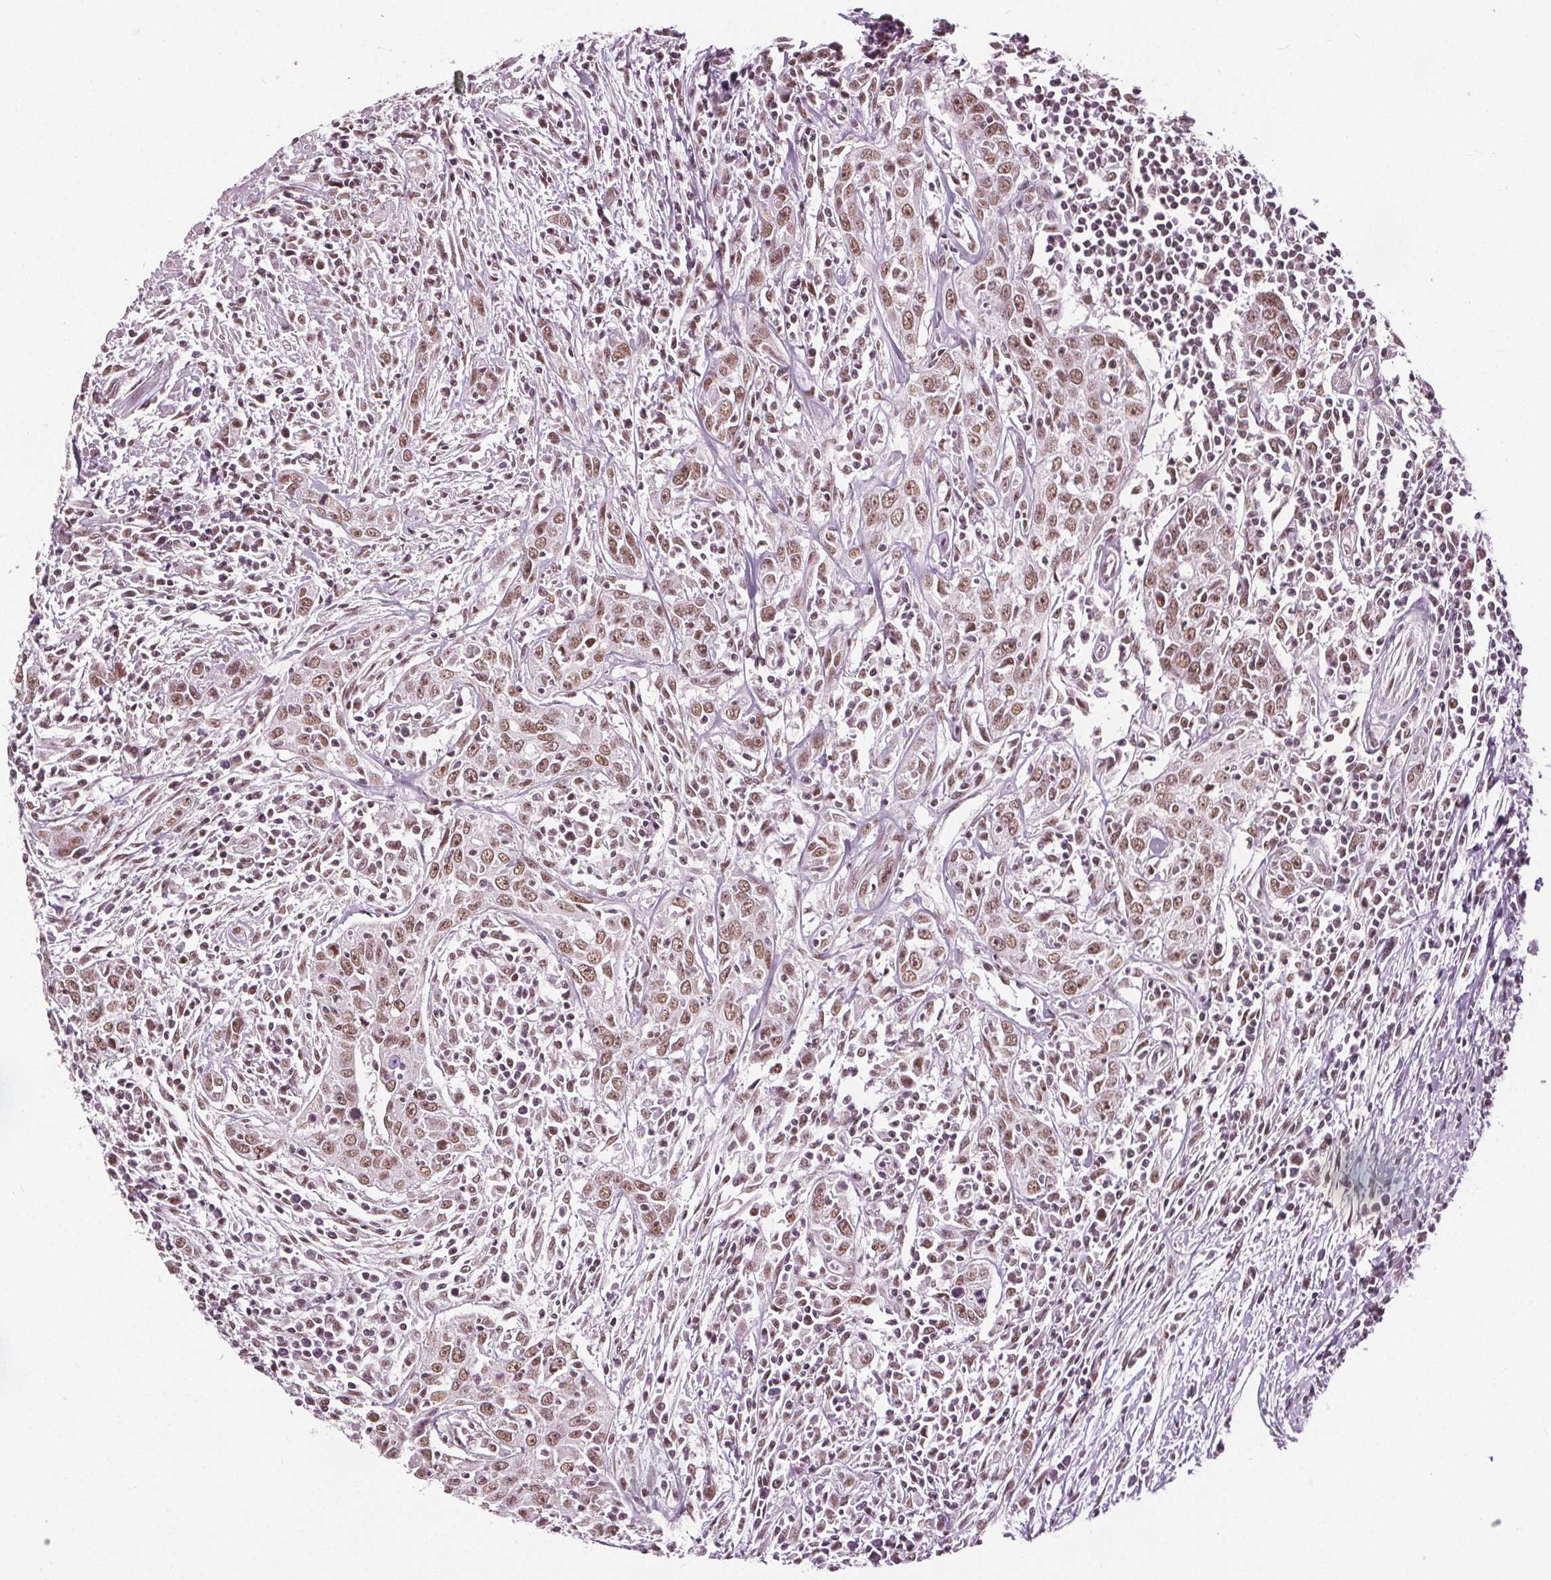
{"staining": {"intensity": "moderate", "quantity": ">75%", "location": "nuclear"}, "tissue": "urothelial cancer", "cell_type": "Tumor cells", "image_type": "cancer", "snomed": [{"axis": "morphology", "description": "Urothelial carcinoma, High grade"}, {"axis": "topography", "description": "Urinary bladder"}], "caption": "Human high-grade urothelial carcinoma stained for a protein (brown) reveals moderate nuclear positive staining in approximately >75% of tumor cells.", "gene": "IWS1", "patient": {"sex": "male", "age": 83}}